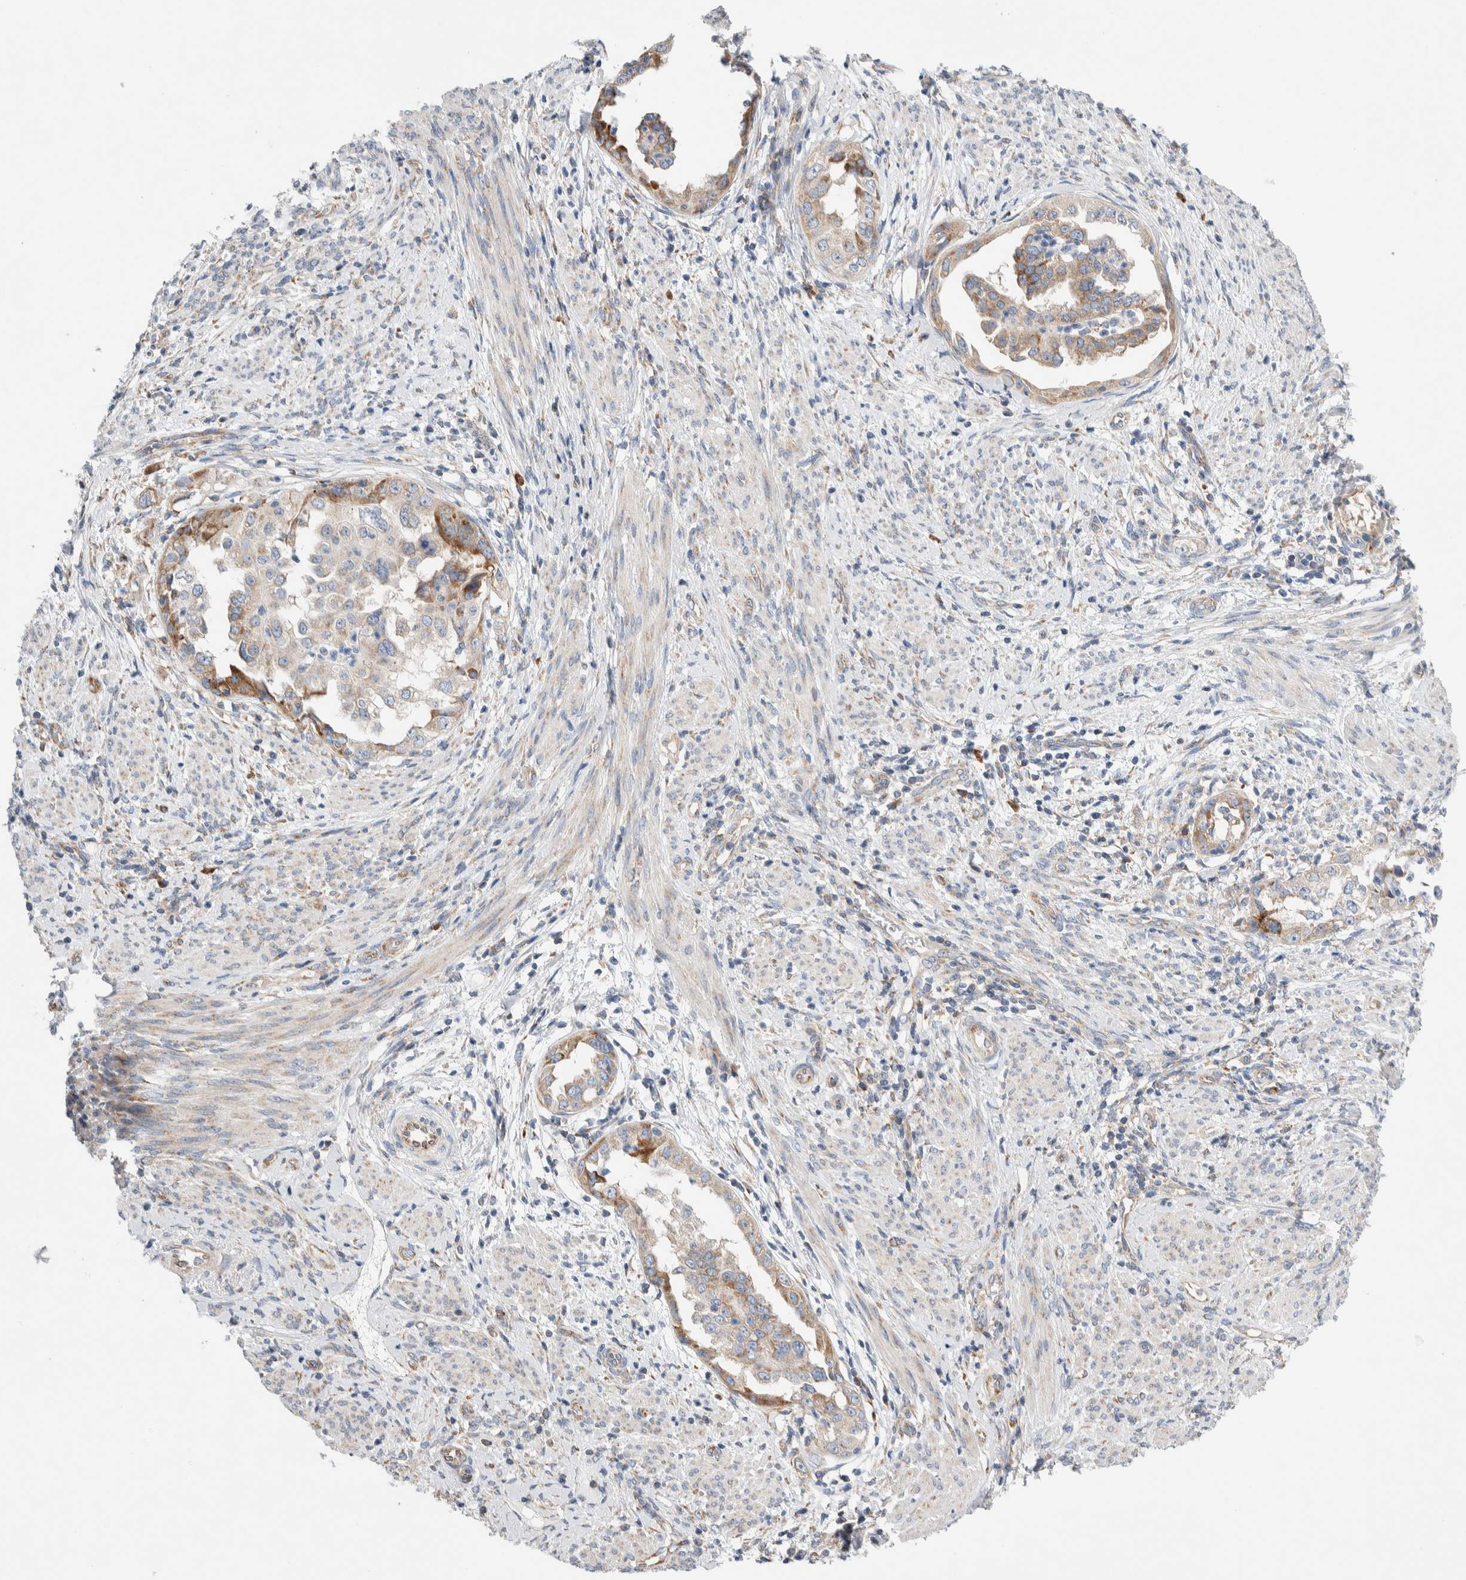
{"staining": {"intensity": "weak", "quantity": ">75%", "location": "cytoplasmic/membranous"}, "tissue": "endometrial cancer", "cell_type": "Tumor cells", "image_type": "cancer", "snomed": [{"axis": "morphology", "description": "Adenocarcinoma, NOS"}, {"axis": "topography", "description": "Endometrium"}], "caption": "Endometrial cancer (adenocarcinoma) stained with DAB immunohistochemistry (IHC) displays low levels of weak cytoplasmic/membranous expression in about >75% of tumor cells.", "gene": "RACK1", "patient": {"sex": "female", "age": 85}}